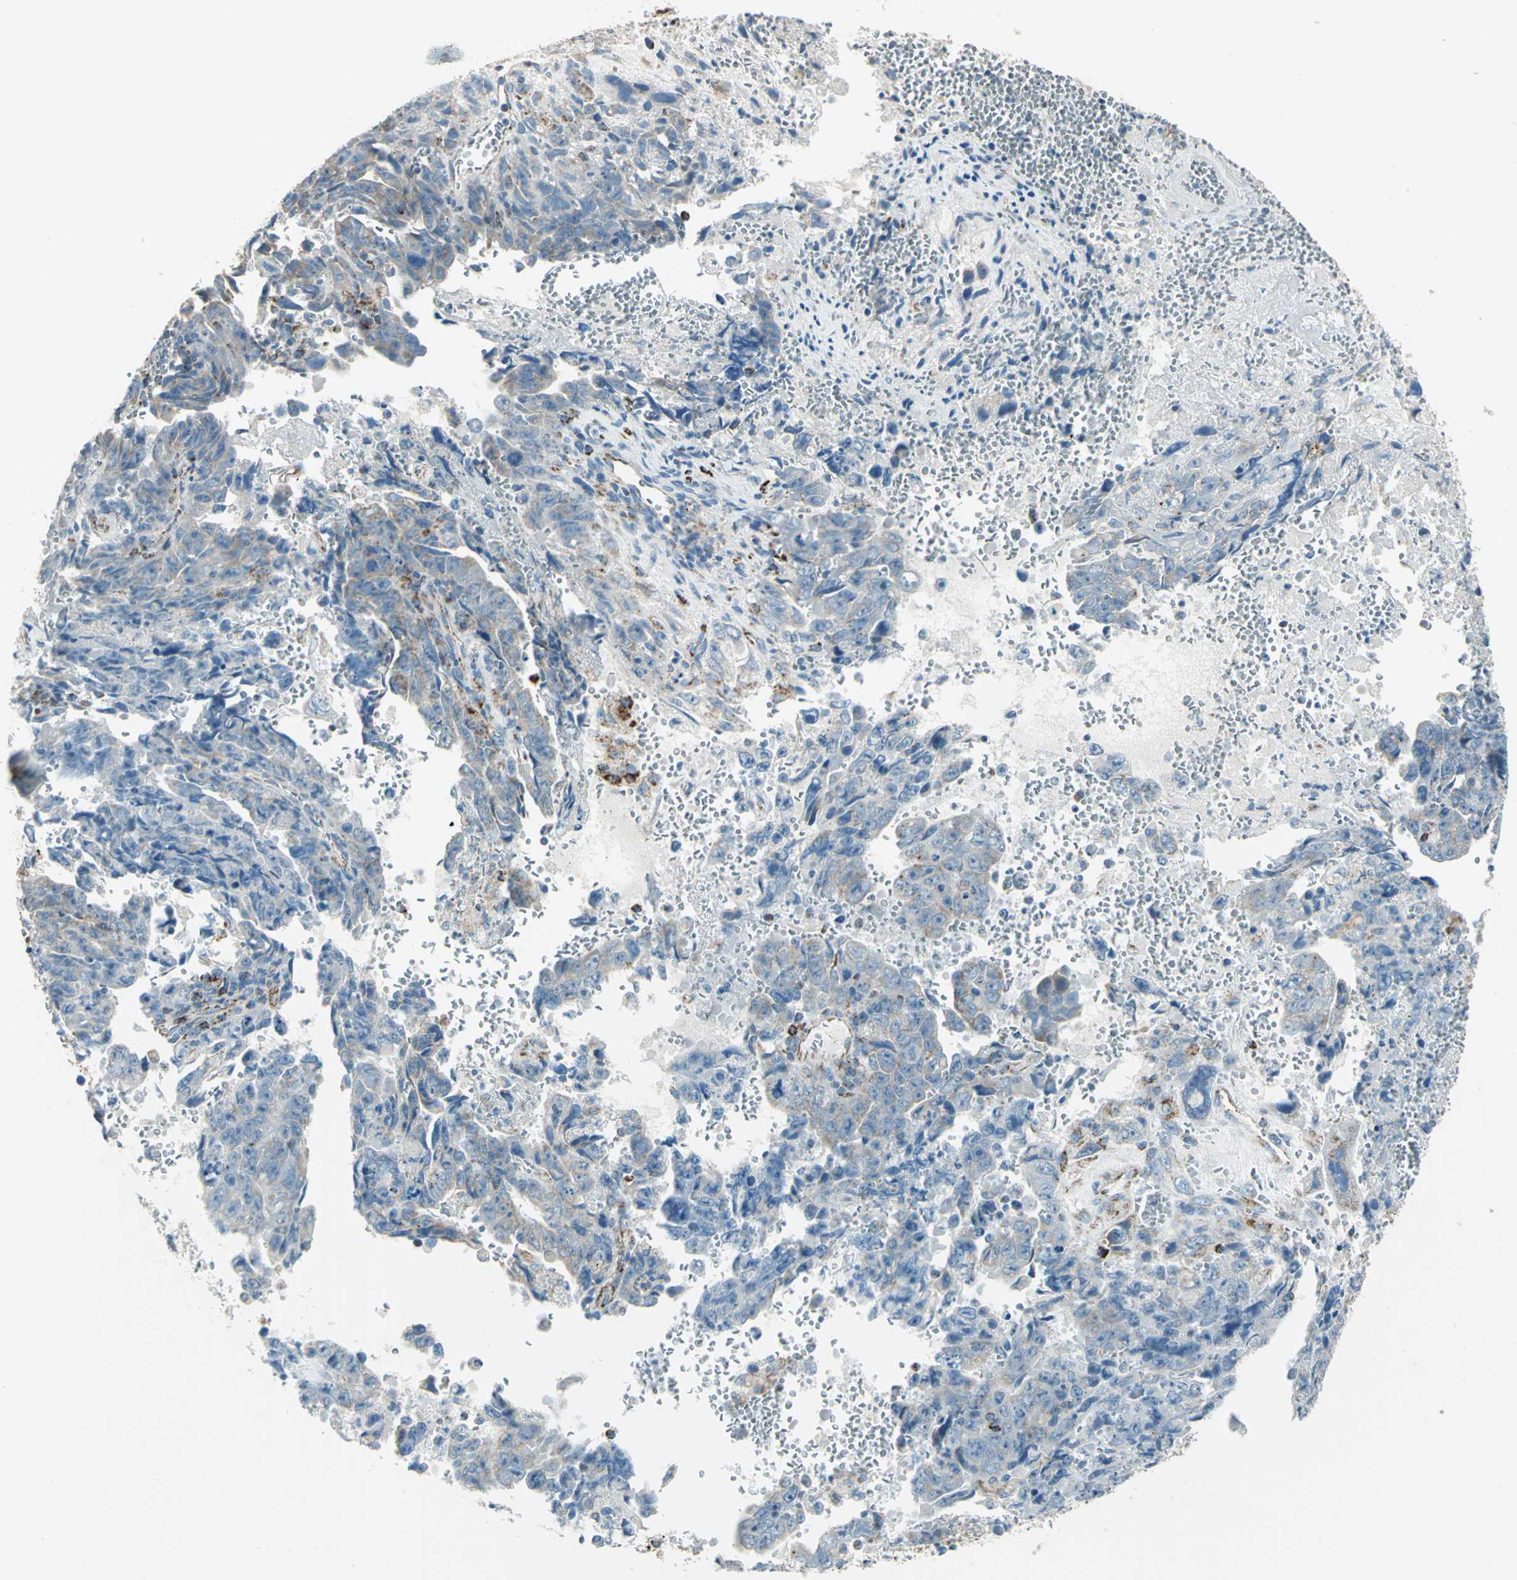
{"staining": {"intensity": "weak", "quantity": ">75%", "location": "cytoplasmic/membranous"}, "tissue": "testis cancer", "cell_type": "Tumor cells", "image_type": "cancer", "snomed": [{"axis": "morphology", "description": "Carcinoma, Embryonal, NOS"}, {"axis": "topography", "description": "Testis"}], "caption": "Testis cancer stained for a protein (brown) demonstrates weak cytoplasmic/membranous positive positivity in approximately >75% of tumor cells.", "gene": "ACADM", "patient": {"sex": "male", "age": 28}}